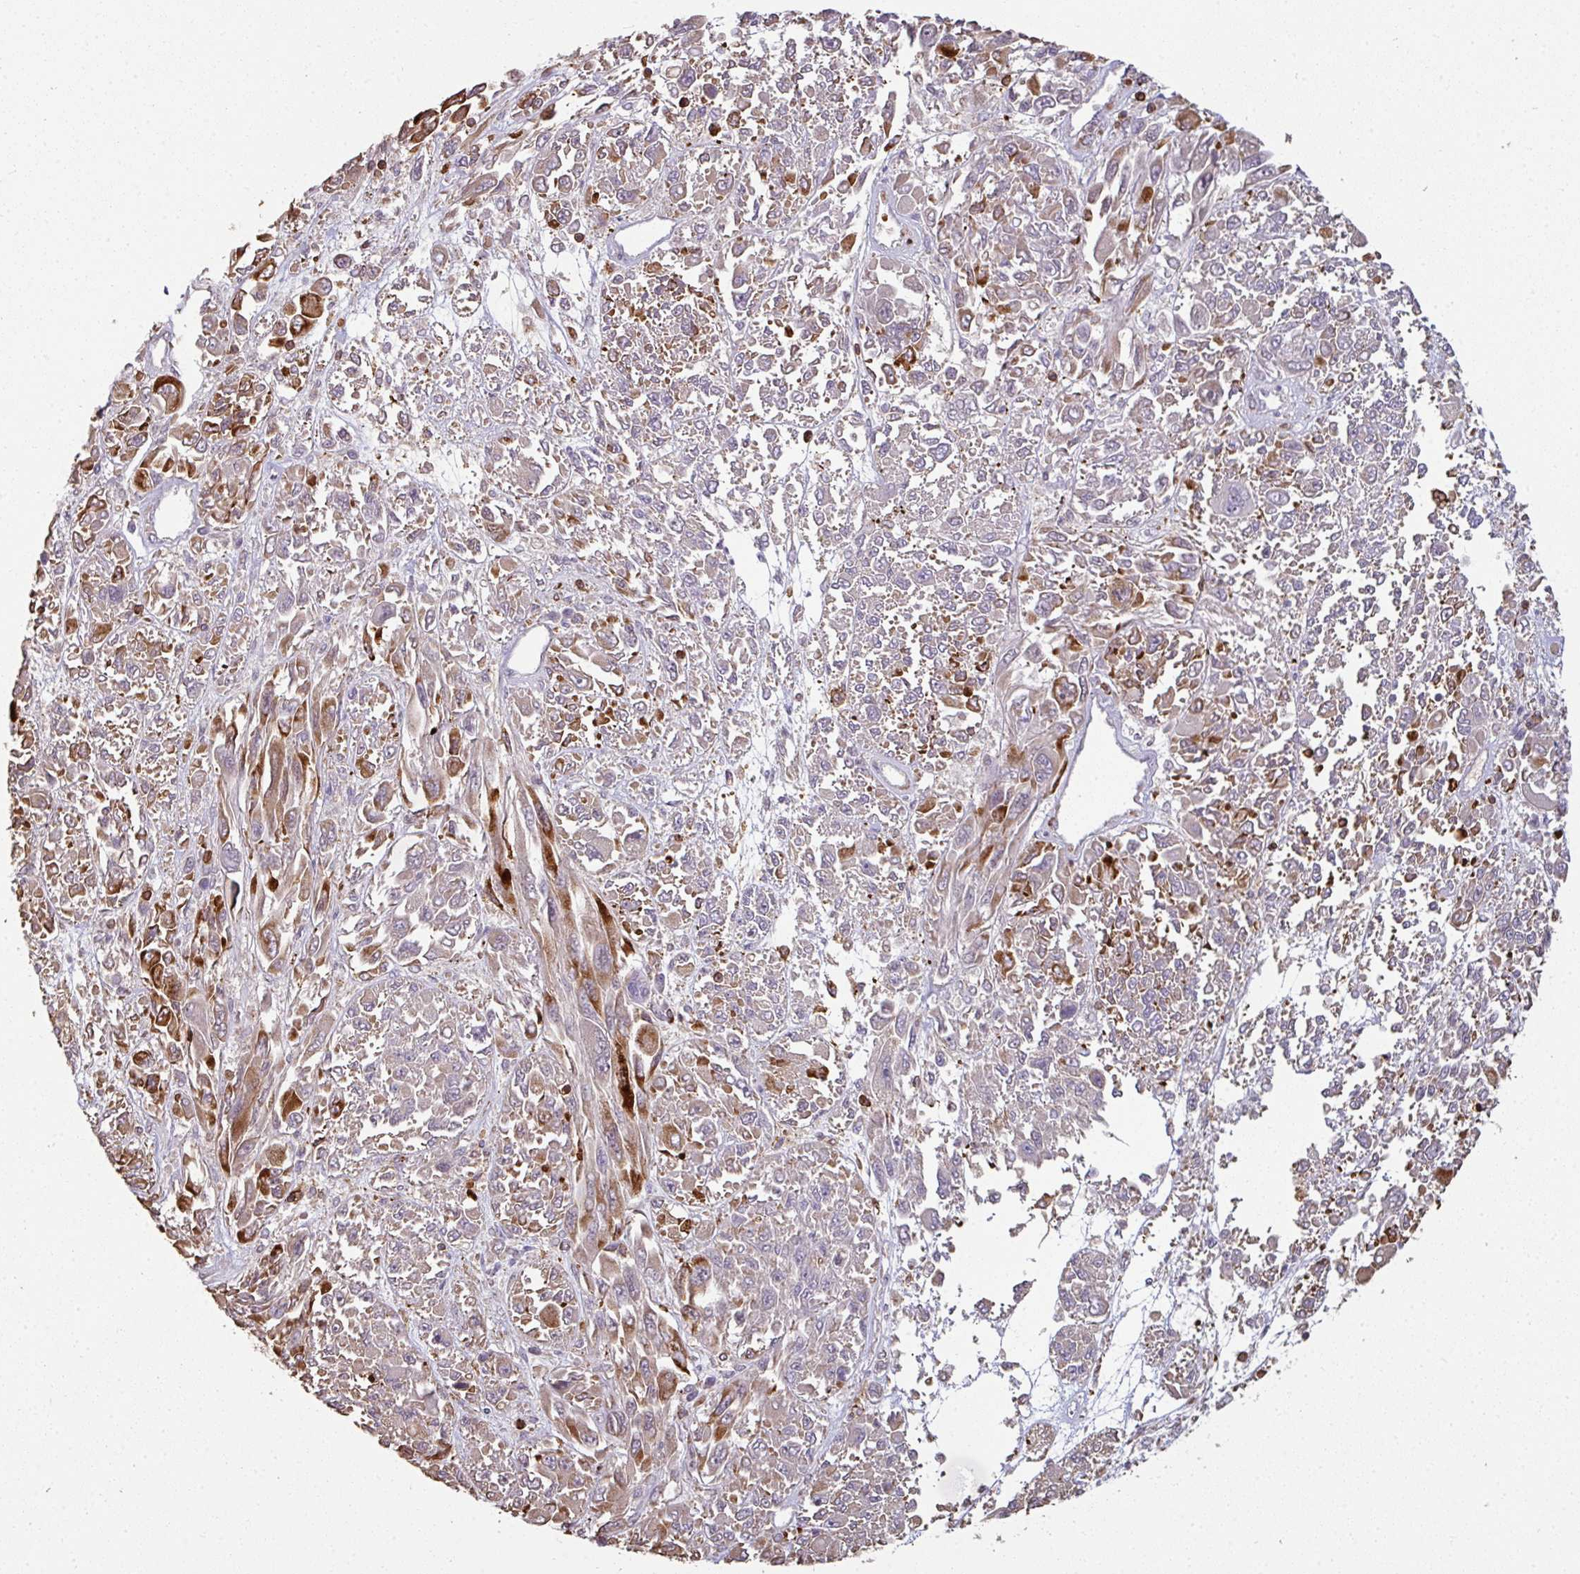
{"staining": {"intensity": "moderate", "quantity": "<25%", "location": "cytoplasmic/membranous"}, "tissue": "melanoma", "cell_type": "Tumor cells", "image_type": "cancer", "snomed": [{"axis": "morphology", "description": "Malignant melanoma, NOS"}, {"axis": "topography", "description": "Skin"}], "caption": "IHC photomicrograph of neoplastic tissue: melanoma stained using immunohistochemistry (IHC) reveals low levels of moderate protein expression localized specifically in the cytoplasmic/membranous of tumor cells, appearing as a cytoplasmic/membranous brown color.", "gene": "OLFML2B", "patient": {"sex": "female", "age": 91}}